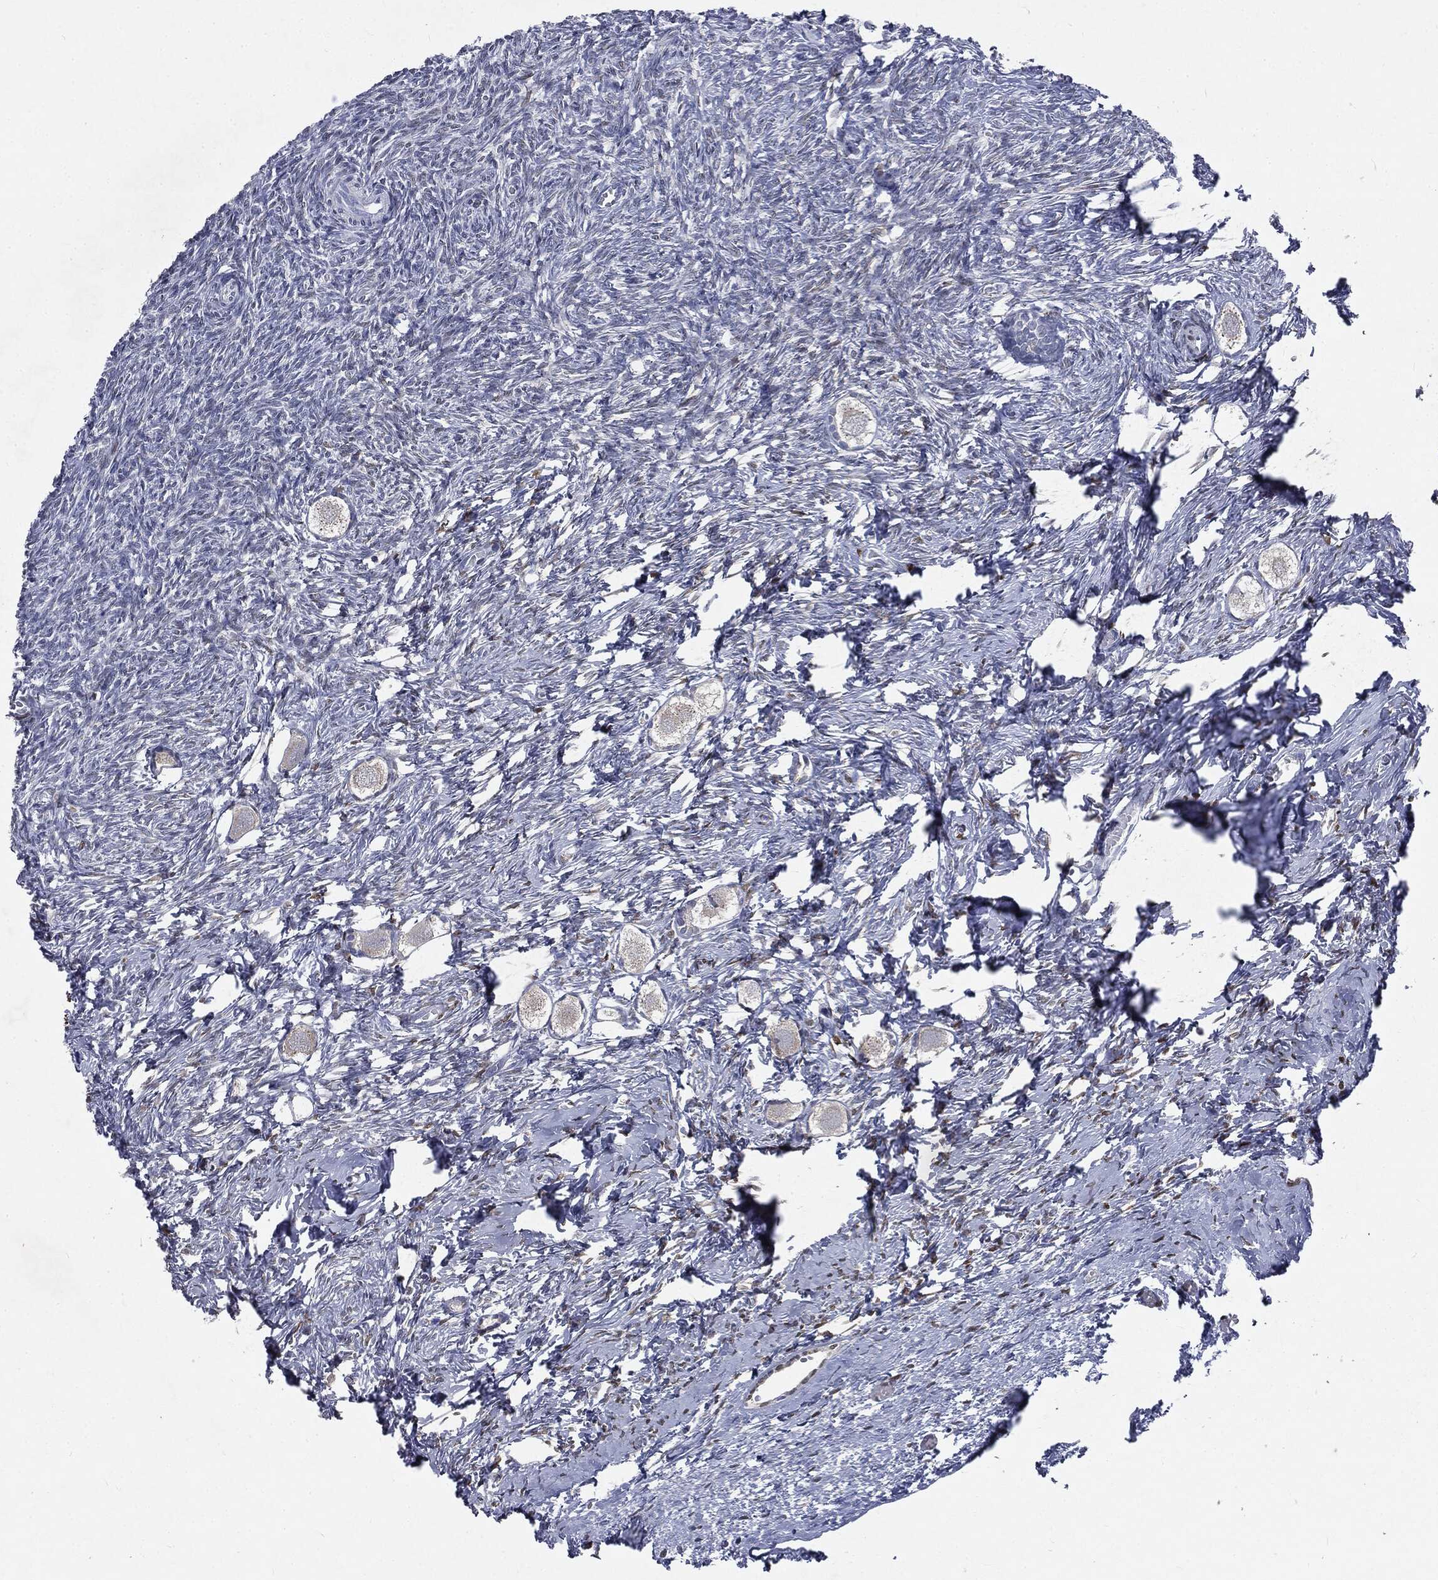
{"staining": {"intensity": "negative", "quantity": "none", "location": "none"}, "tissue": "ovary", "cell_type": "Follicle cells", "image_type": "normal", "snomed": [{"axis": "morphology", "description": "Normal tissue, NOS"}, {"axis": "topography", "description": "Ovary"}], "caption": "This is an IHC micrograph of normal human ovary. There is no expression in follicle cells.", "gene": "CASD1", "patient": {"sex": "female", "age": 27}}